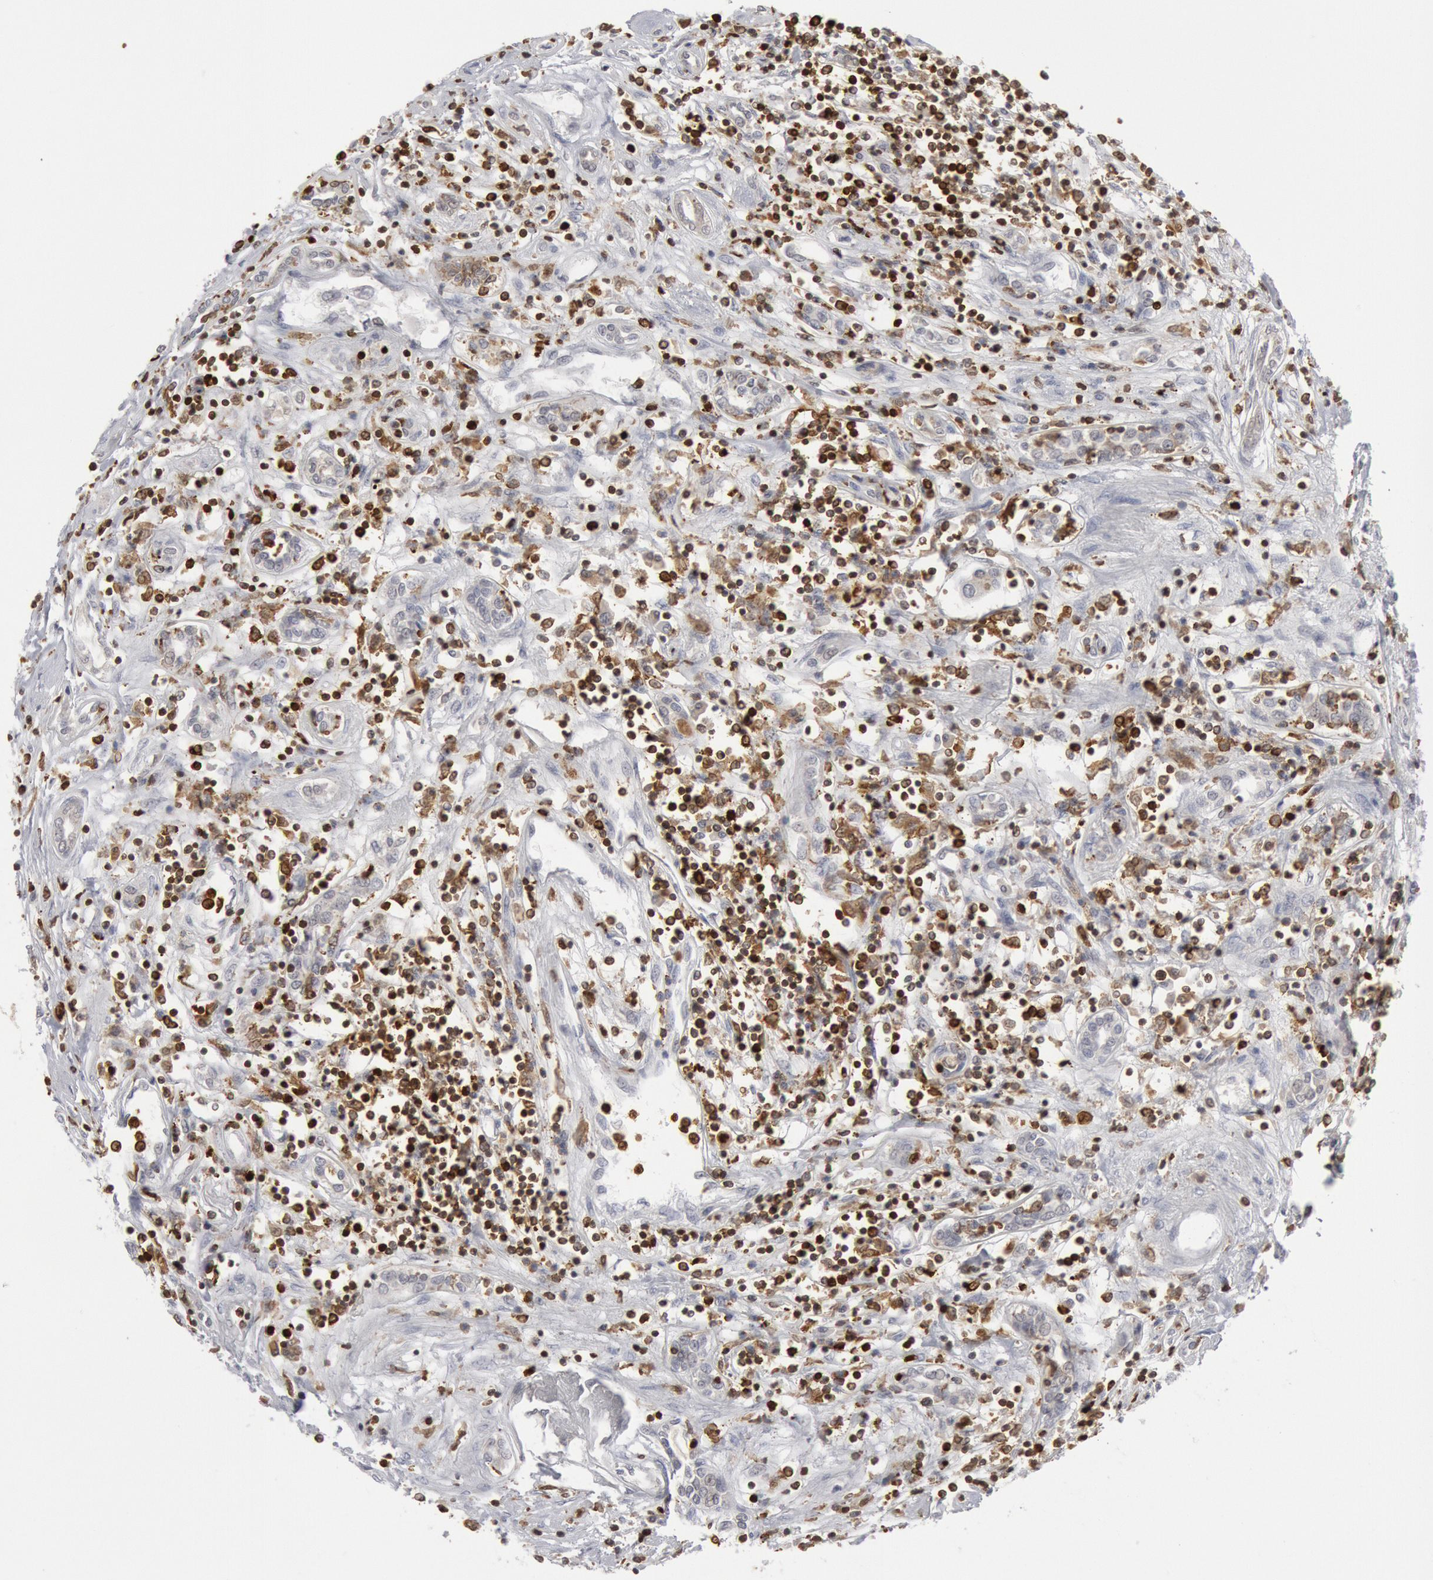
{"staining": {"intensity": "negative", "quantity": "none", "location": "none"}, "tissue": "renal cancer", "cell_type": "Tumor cells", "image_type": "cancer", "snomed": [{"axis": "morphology", "description": "Adenocarcinoma, NOS"}, {"axis": "topography", "description": "Kidney"}], "caption": "The IHC histopathology image has no significant positivity in tumor cells of renal adenocarcinoma tissue. The staining is performed using DAB (3,3'-diaminobenzidine) brown chromogen with nuclei counter-stained in using hematoxylin.", "gene": "PTPN6", "patient": {"sex": "male", "age": 57}}